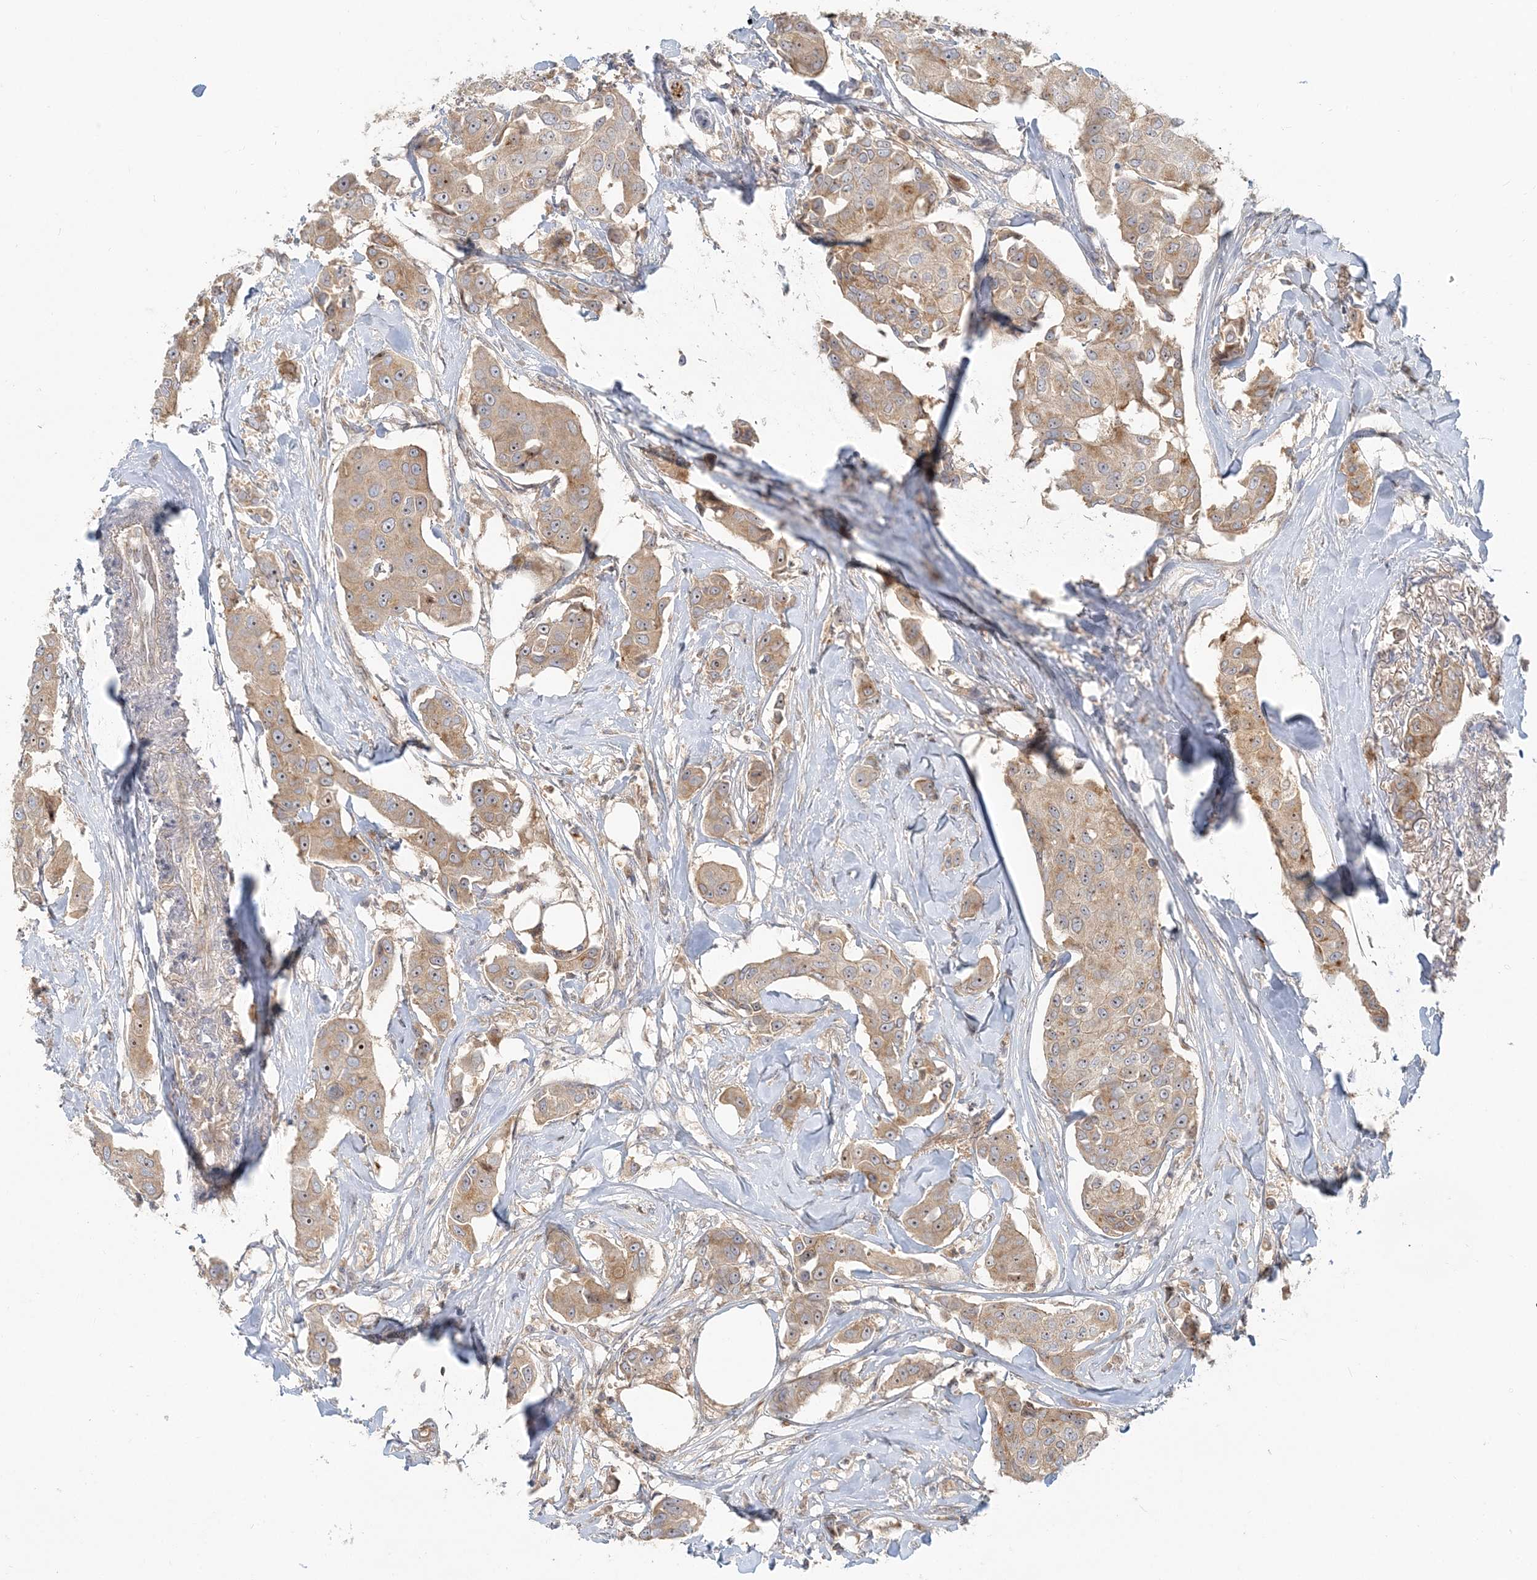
{"staining": {"intensity": "weak", "quantity": ">75%", "location": "cytoplasmic/membranous"}, "tissue": "breast cancer", "cell_type": "Tumor cells", "image_type": "cancer", "snomed": [{"axis": "morphology", "description": "Duct carcinoma"}, {"axis": "topography", "description": "Breast"}], "caption": "Protein staining of breast intraductal carcinoma tissue shows weak cytoplasmic/membranous positivity in approximately >75% of tumor cells. (Brightfield microscopy of DAB IHC at high magnification).", "gene": "AP1AR", "patient": {"sex": "female", "age": 80}}